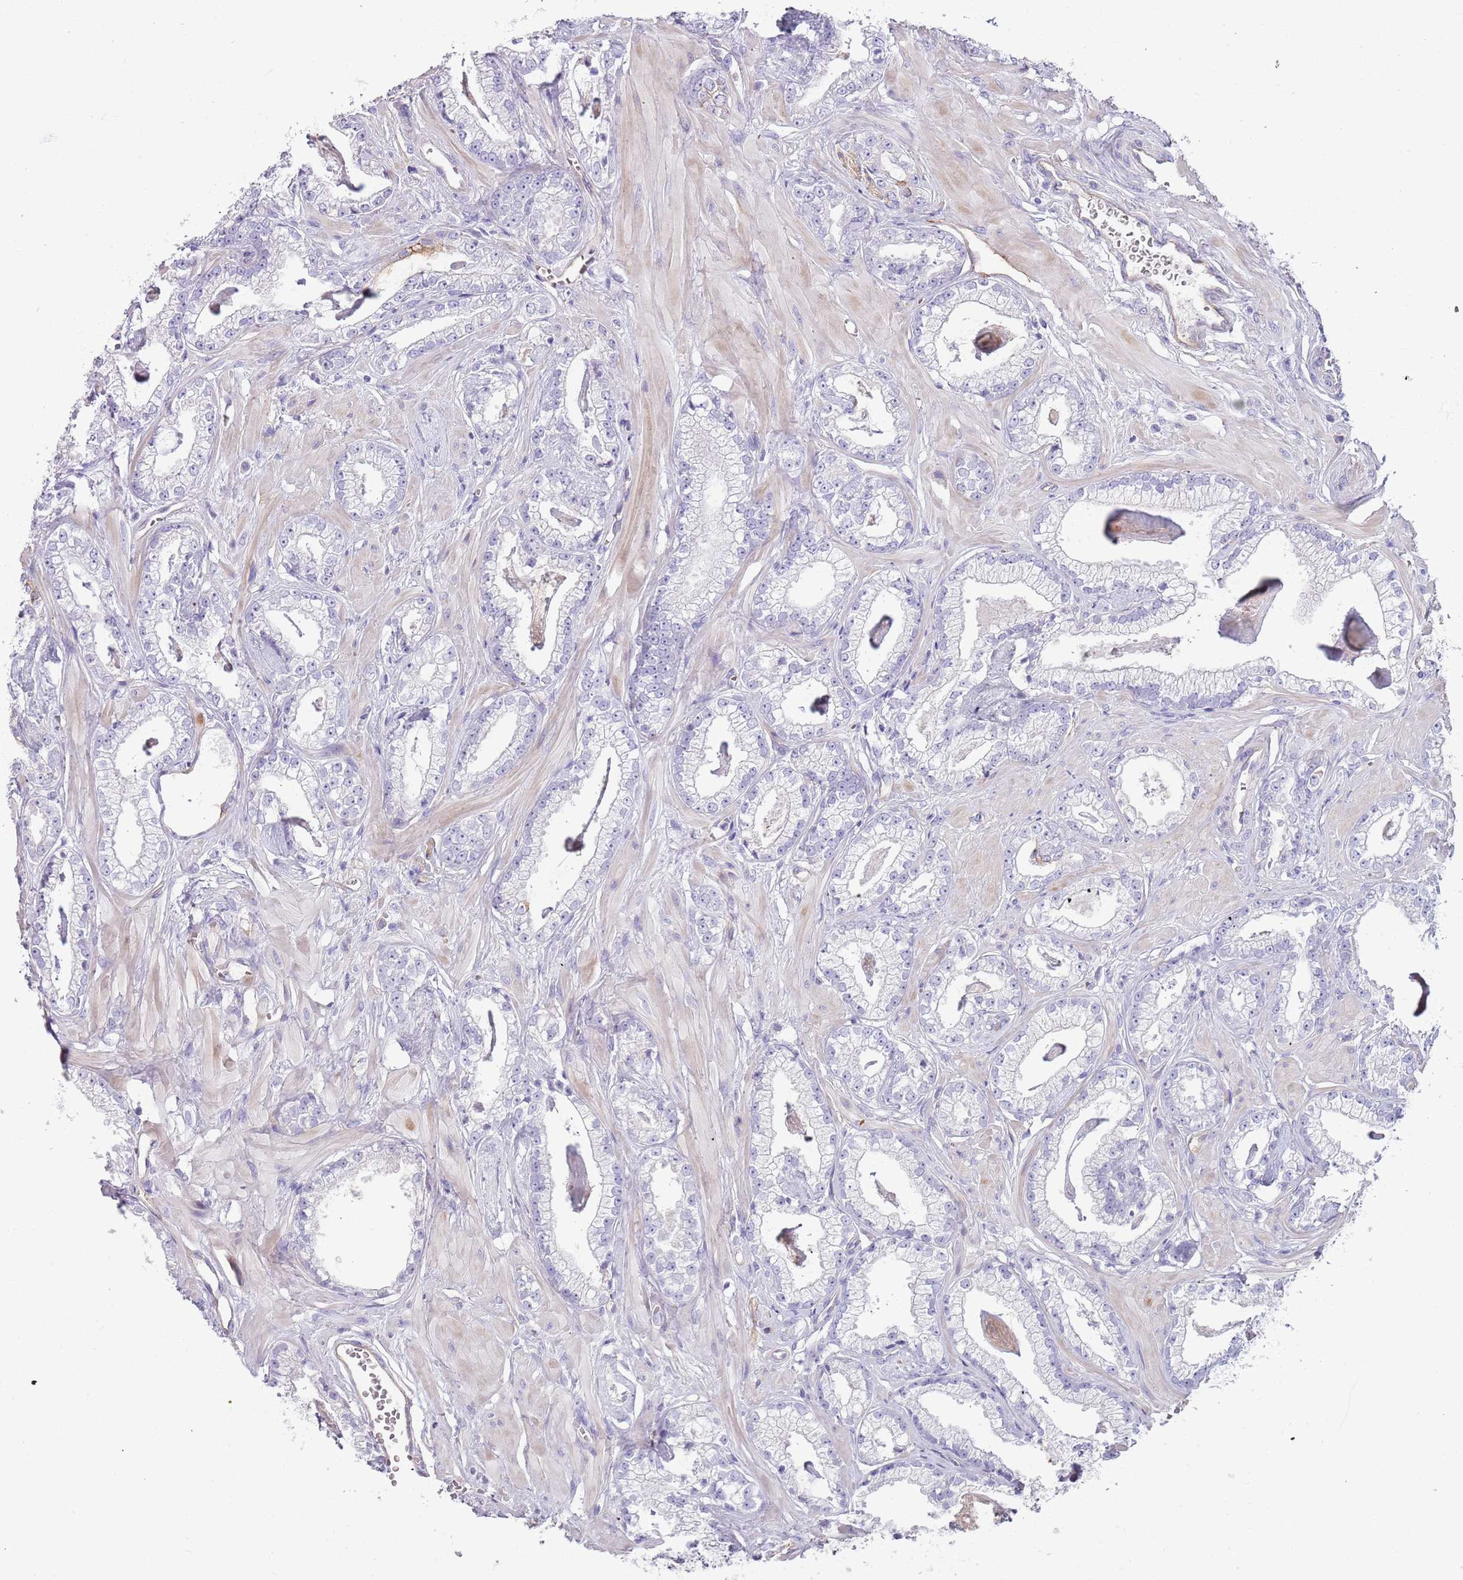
{"staining": {"intensity": "negative", "quantity": "none", "location": "none"}, "tissue": "prostate cancer", "cell_type": "Tumor cells", "image_type": "cancer", "snomed": [{"axis": "morphology", "description": "Adenocarcinoma, Low grade"}, {"axis": "topography", "description": "Prostate"}], "caption": "The histopathology image reveals no significant positivity in tumor cells of prostate low-grade adenocarcinoma.", "gene": "NBPF3", "patient": {"sex": "male", "age": 60}}